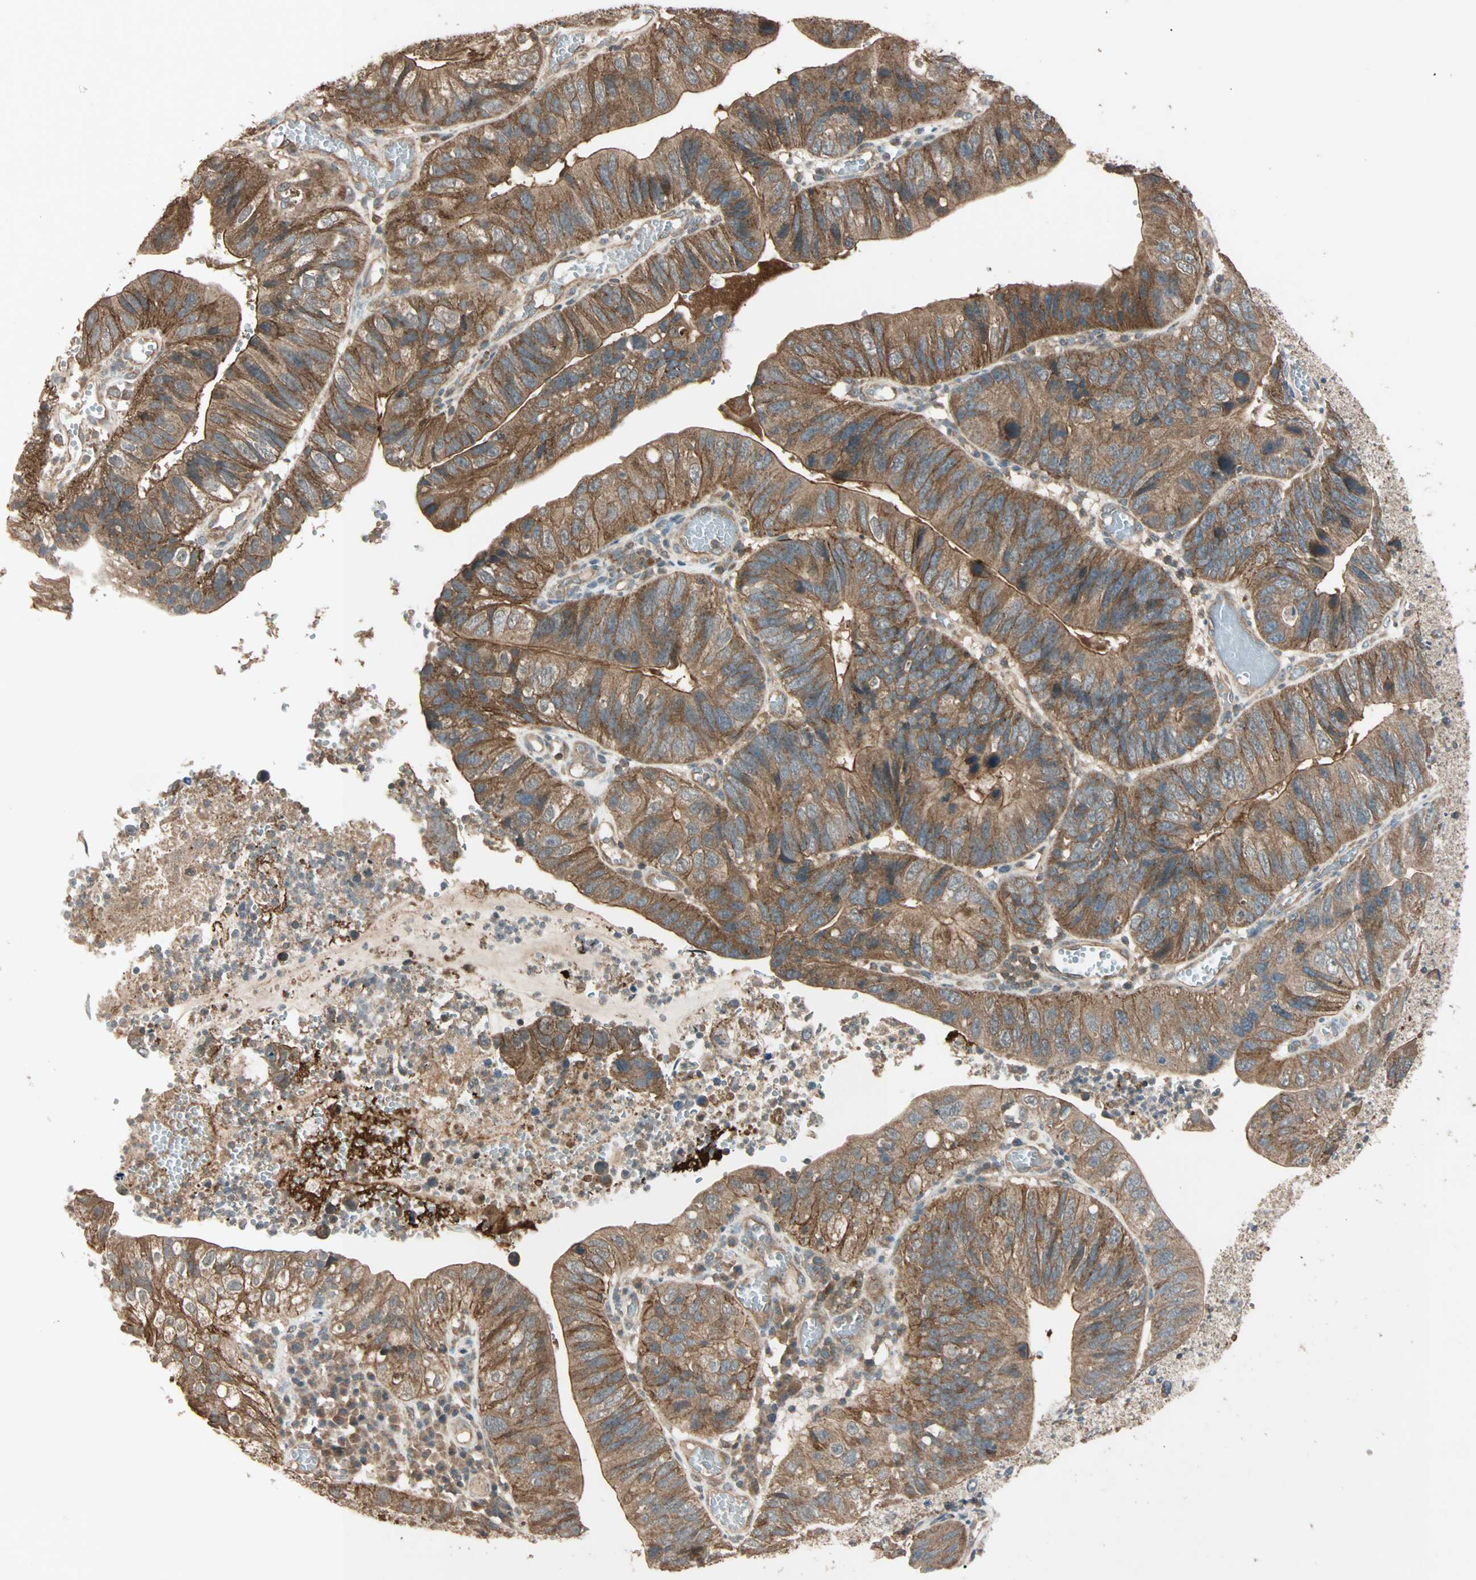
{"staining": {"intensity": "moderate", "quantity": ">75%", "location": "cytoplasmic/membranous"}, "tissue": "stomach cancer", "cell_type": "Tumor cells", "image_type": "cancer", "snomed": [{"axis": "morphology", "description": "Adenocarcinoma, NOS"}, {"axis": "topography", "description": "Stomach"}], "caption": "High-magnification brightfield microscopy of stomach adenocarcinoma stained with DAB (brown) and counterstained with hematoxylin (blue). tumor cells exhibit moderate cytoplasmic/membranous expression is identified in about>75% of cells.", "gene": "MAP3K21", "patient": {"sex": "male", "age": 59}}